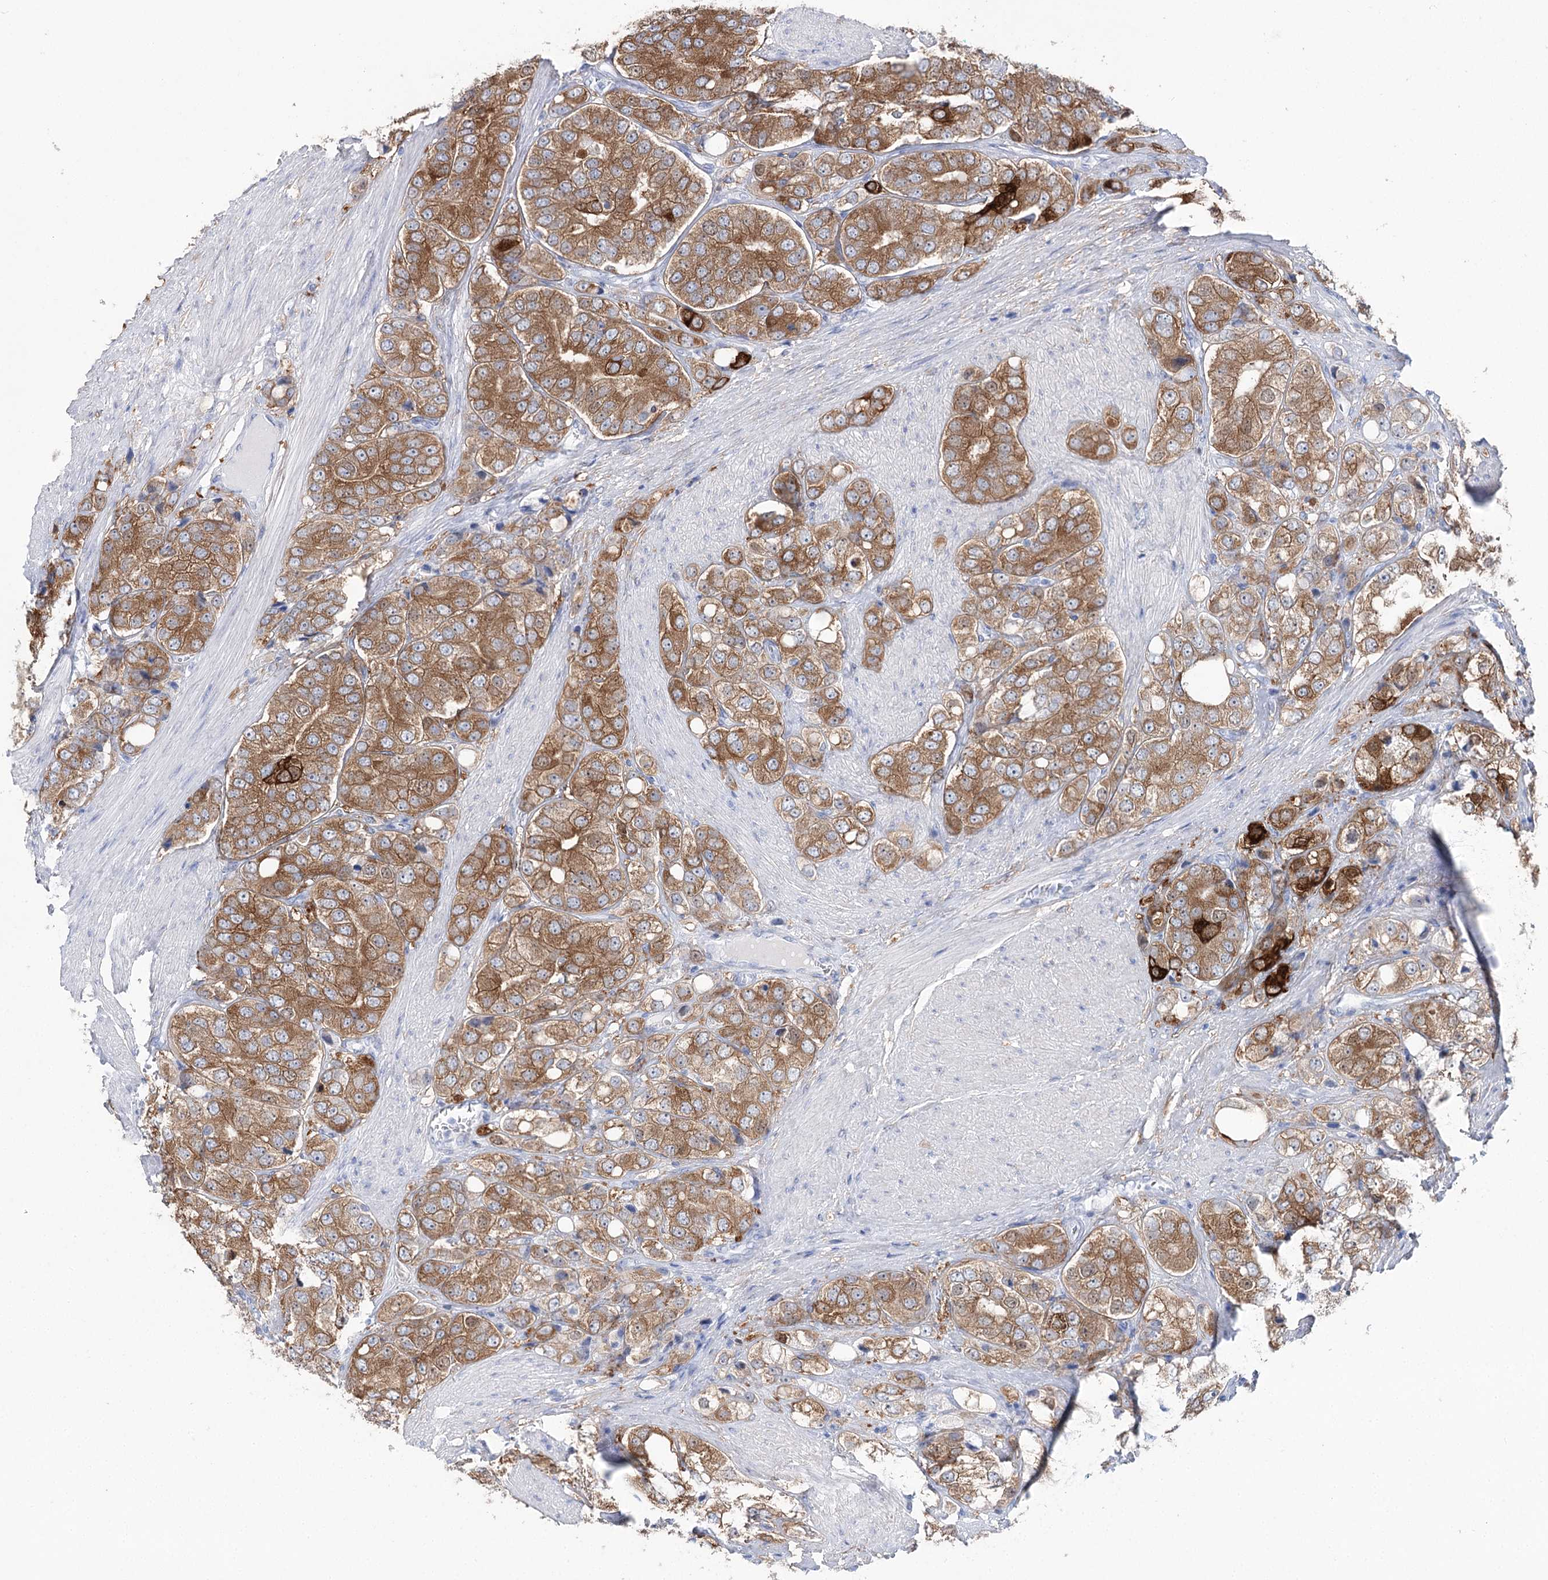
{"staining": {"intensity": "moderate", "quantity": ">75%", "location": "cytoplasmic/membranous"}, "tissue": "prostate cancer", "cell_type": "Tumor cells", "image_type": "cancer", "snomed": [{"axis": "morphology", "description": "Adenocarcinoma, High grade"}, {"axis": "topography", "description": "Prostate"}], "caption": "Prostate adenocarcinoma (high-grade) stained for a protein (brown) demonstrates moderate cytoplasmic/membranous positive staining in about >75% of tumor cells.", "gene": "UGDH", "patient": {"sex": "male", "age": 50}}